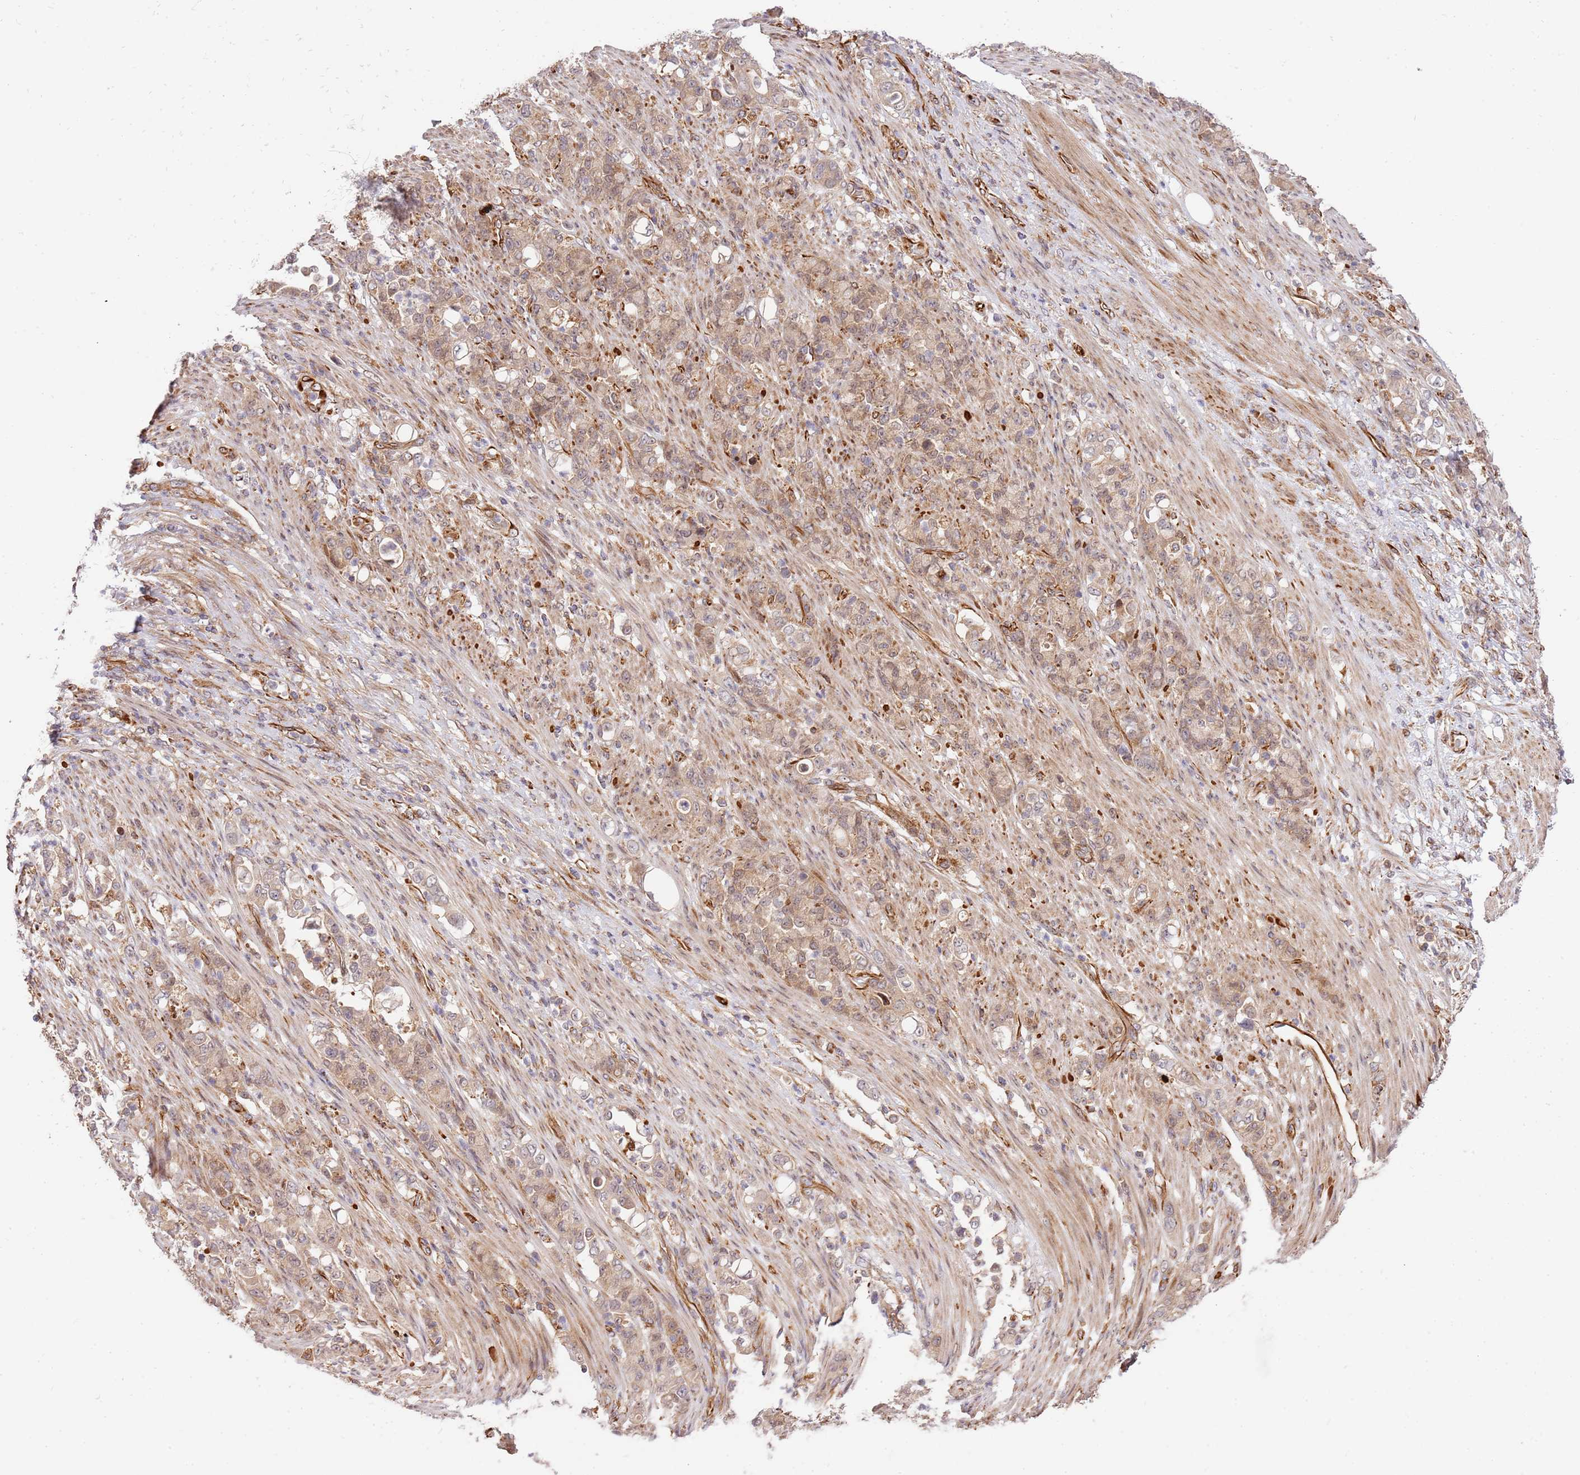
{"staining": {"intensity": "weak", "quantity": ">75%", "location": "cytoplasmic/membranous"}, "tissue": "stomach cancer", "cell_type": "Tumor cells", "image_type": "cancer", "snomed": [{"axis": "morphology", "description": "Normal tissue, NOS"}, {"axis": "morphology", "description": "Adenocarcinoma, NOS"}, {"axis": "topography", "description": "Stomach"}], "caption": "Tumor cells show weak cytoplasmic/membranous positivity in approximately >75% of cells in stomach adenocarcinoma.", "gene": "NEK3", "patient": {"sex": "female", "age": 79}}